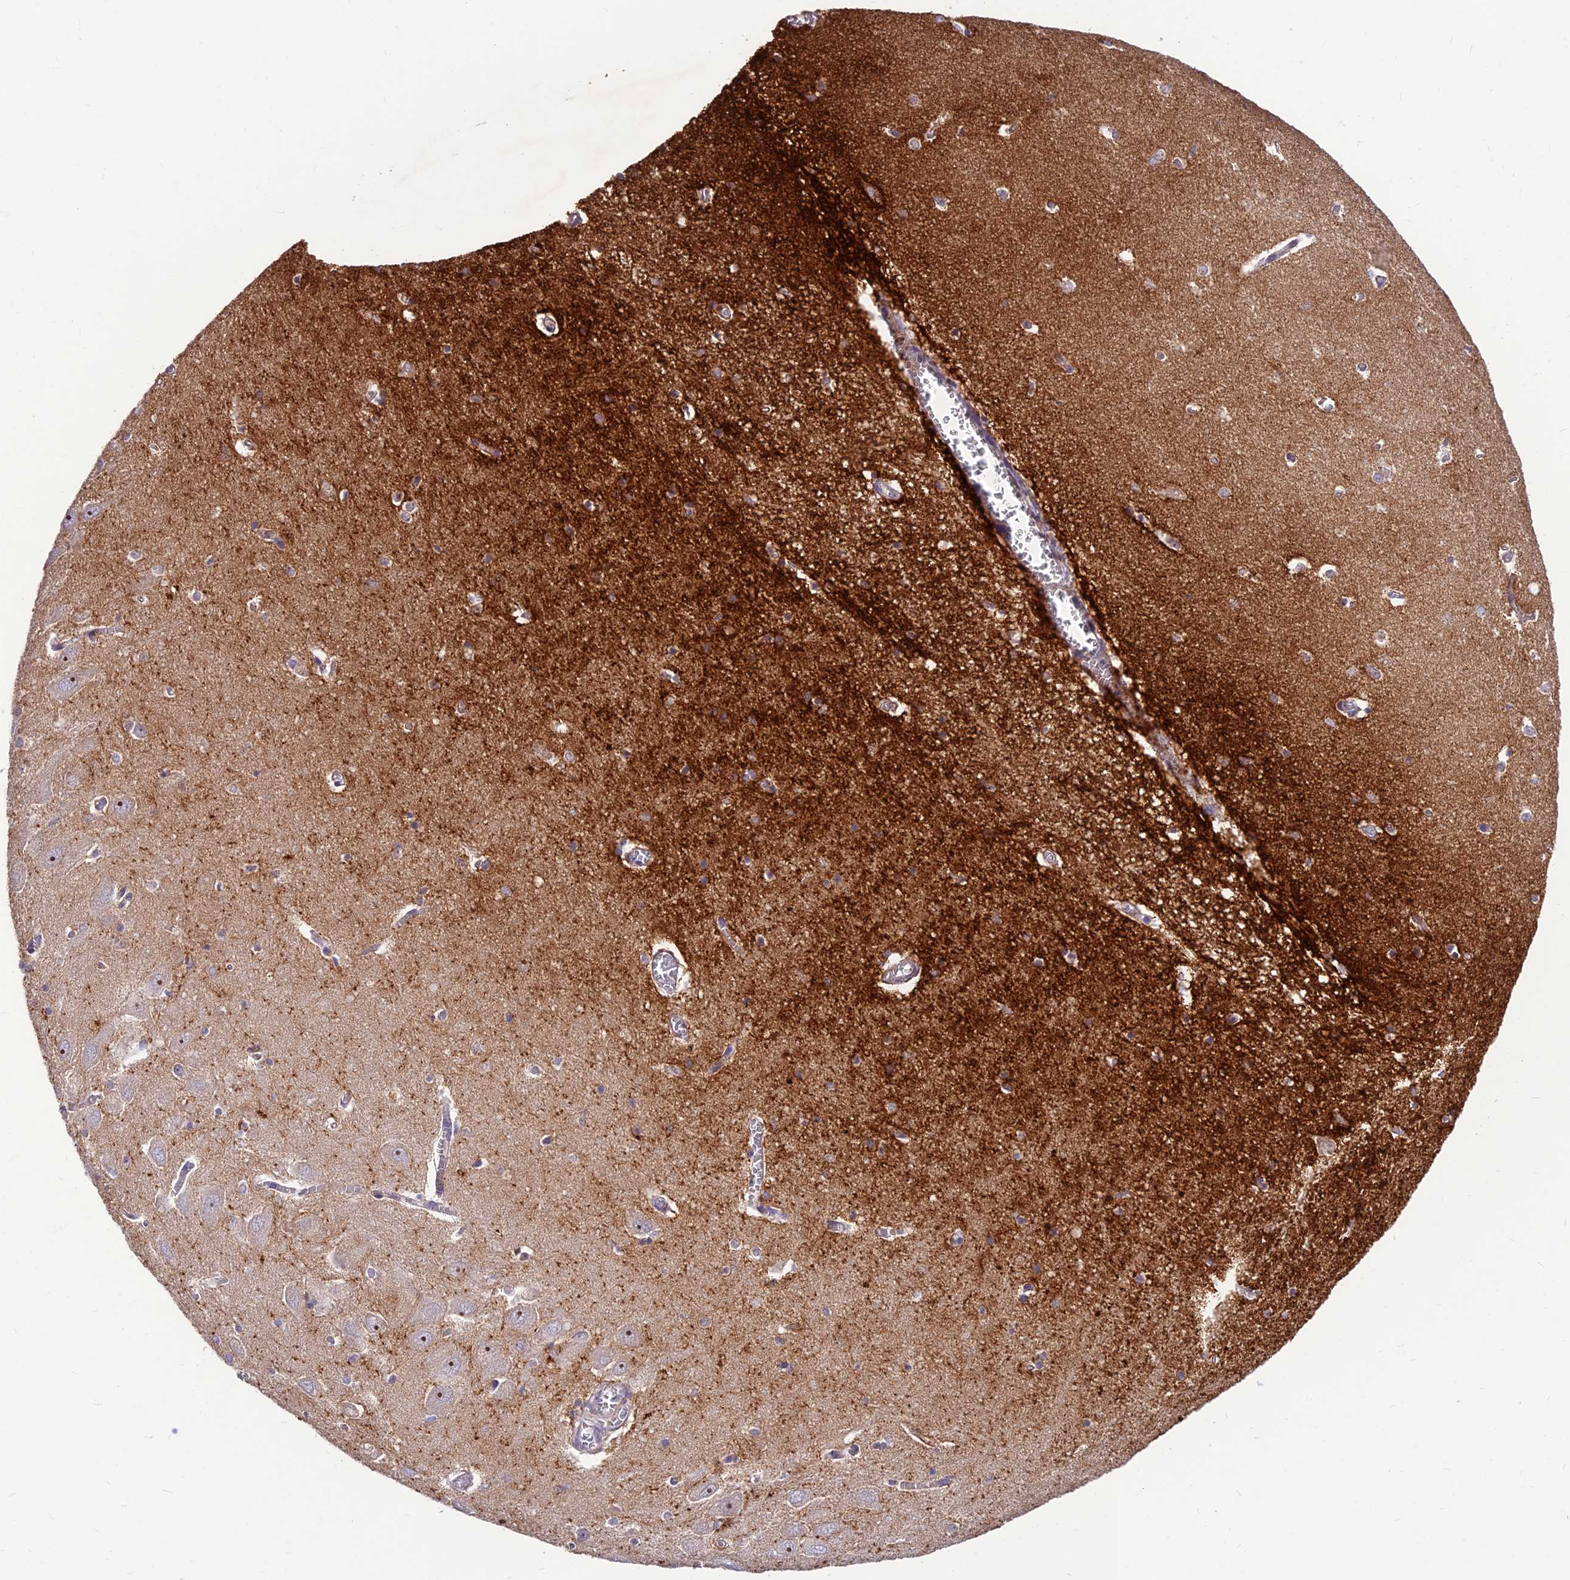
{"staining": {"intensity": "strong", "quantity": "<25%", "location": "nuclear"}, "tissue": "hippocampus", "cell_type": "Glial cells", "image_type": "normal", "snomed": [{"axis": "morphology", "description": "Normal tissue, NOS"}, {"axis": "topography", "description": "Hippocampus"}], "caption": "Immunohistochemistry staining of unremarkable hippocampus, which displays medium levels of strong nuclear expression in approximately <25% of glial cells indicating strong nuclear protein staining. The staining was performed using DAB (3,3'-diaminobenzidine) (brown) for protein detection and nuclei were counterstained in hematoxylin (blue).", "gene": "ST8SIA5", "patient": {"sex": "female", "age": 64}}